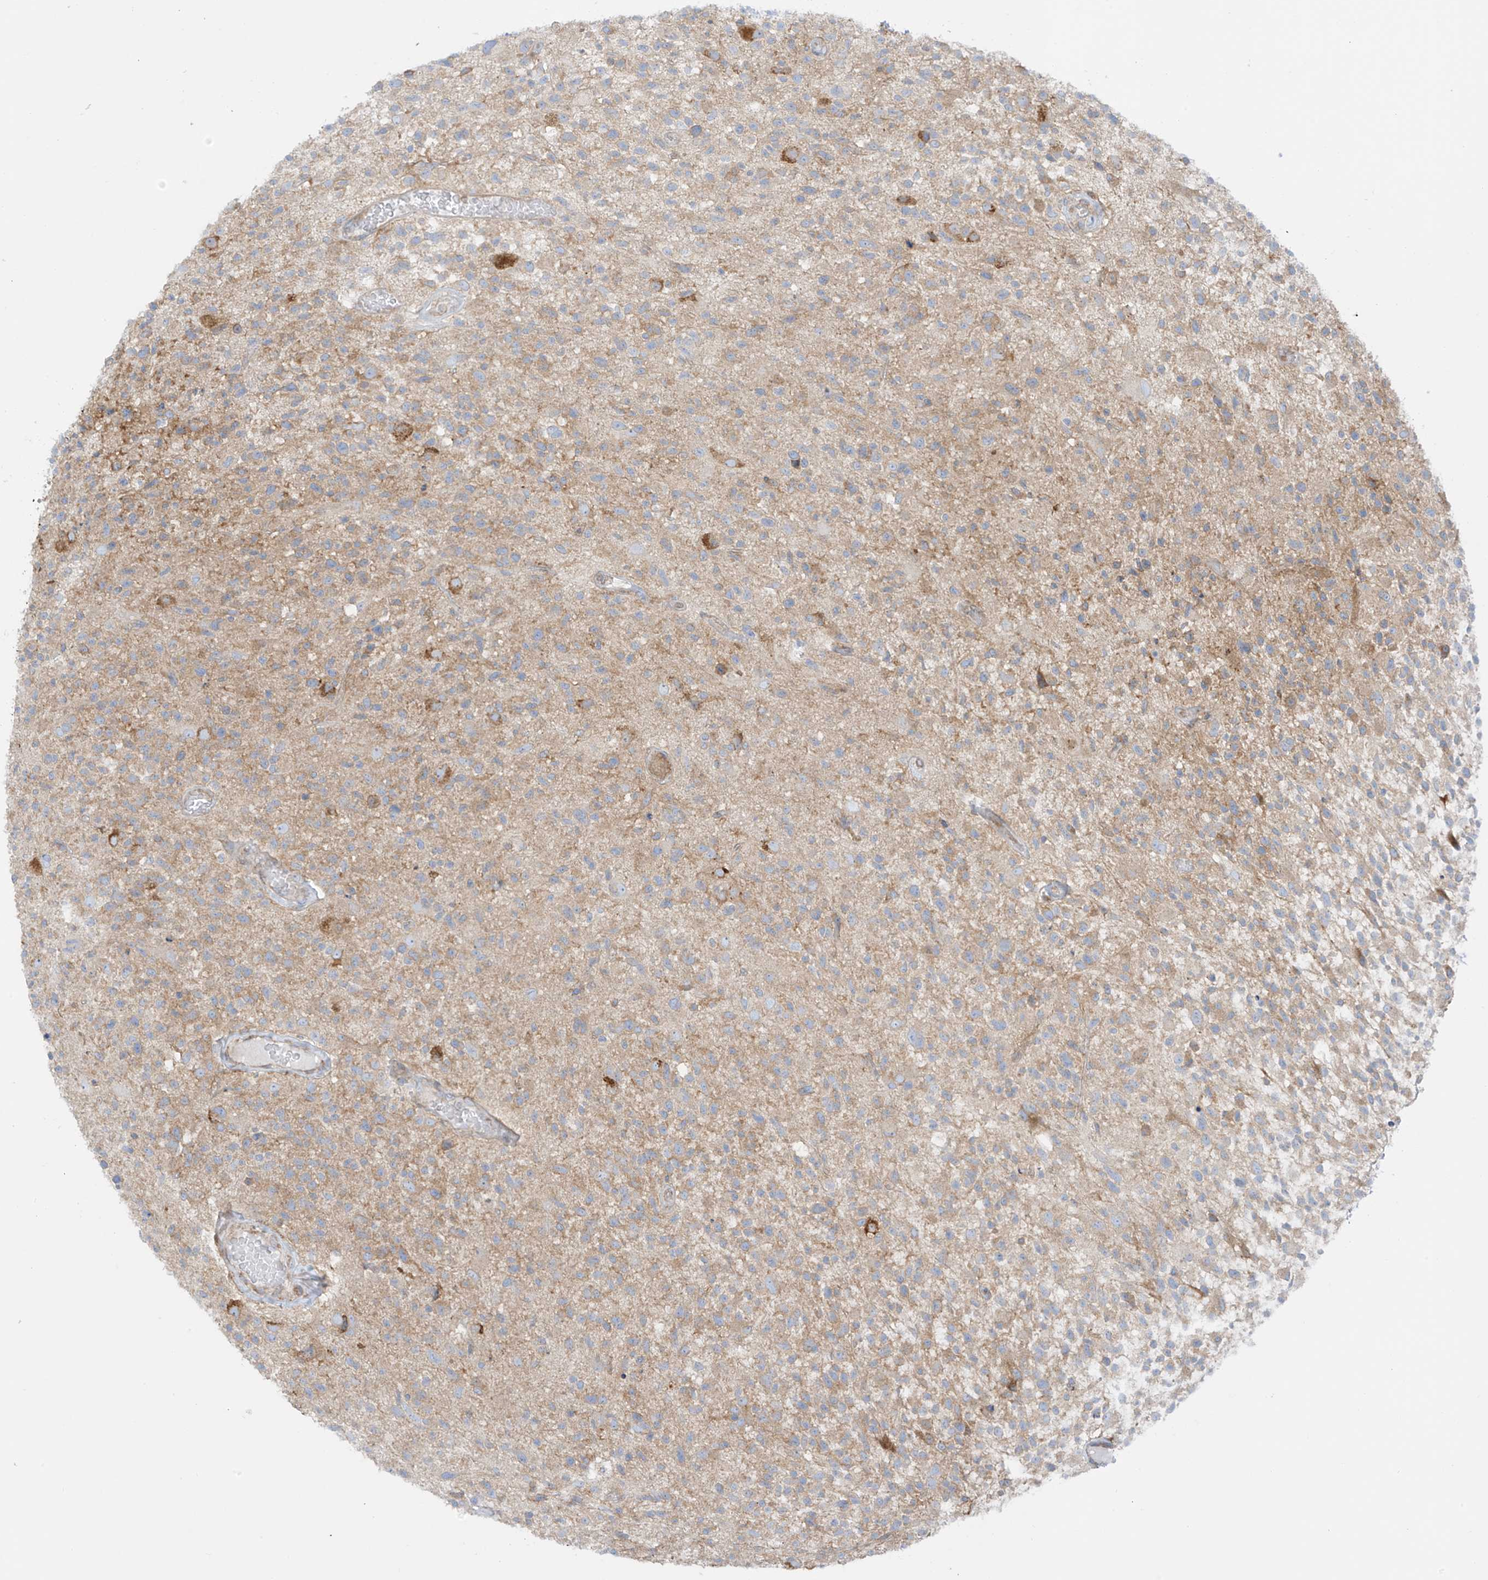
{"staining": {"intensity": "moderate", "quantity": "<25%", "location": "cytoplasmic/membranous"}, "tissue": "glioma", "cell_type": "Tumor cells", "image_type": "cancer", "snomed": [{"axis": "morphology", "description": "Glioma, malignant, High grade"}, {"axis": "morphology", "description": "Glioblastoma, NOS"}, {"axis": "topography", "description": "Brain"}], "caption": "IHC micrograph of human glioma stained for a protein (brown), which exhibits low levels of moderate cytoplasmic/membranous expression in about <25% of tumor cells.", "gene": "XKR3", "patient": {"sex": "male", "age": 60}}